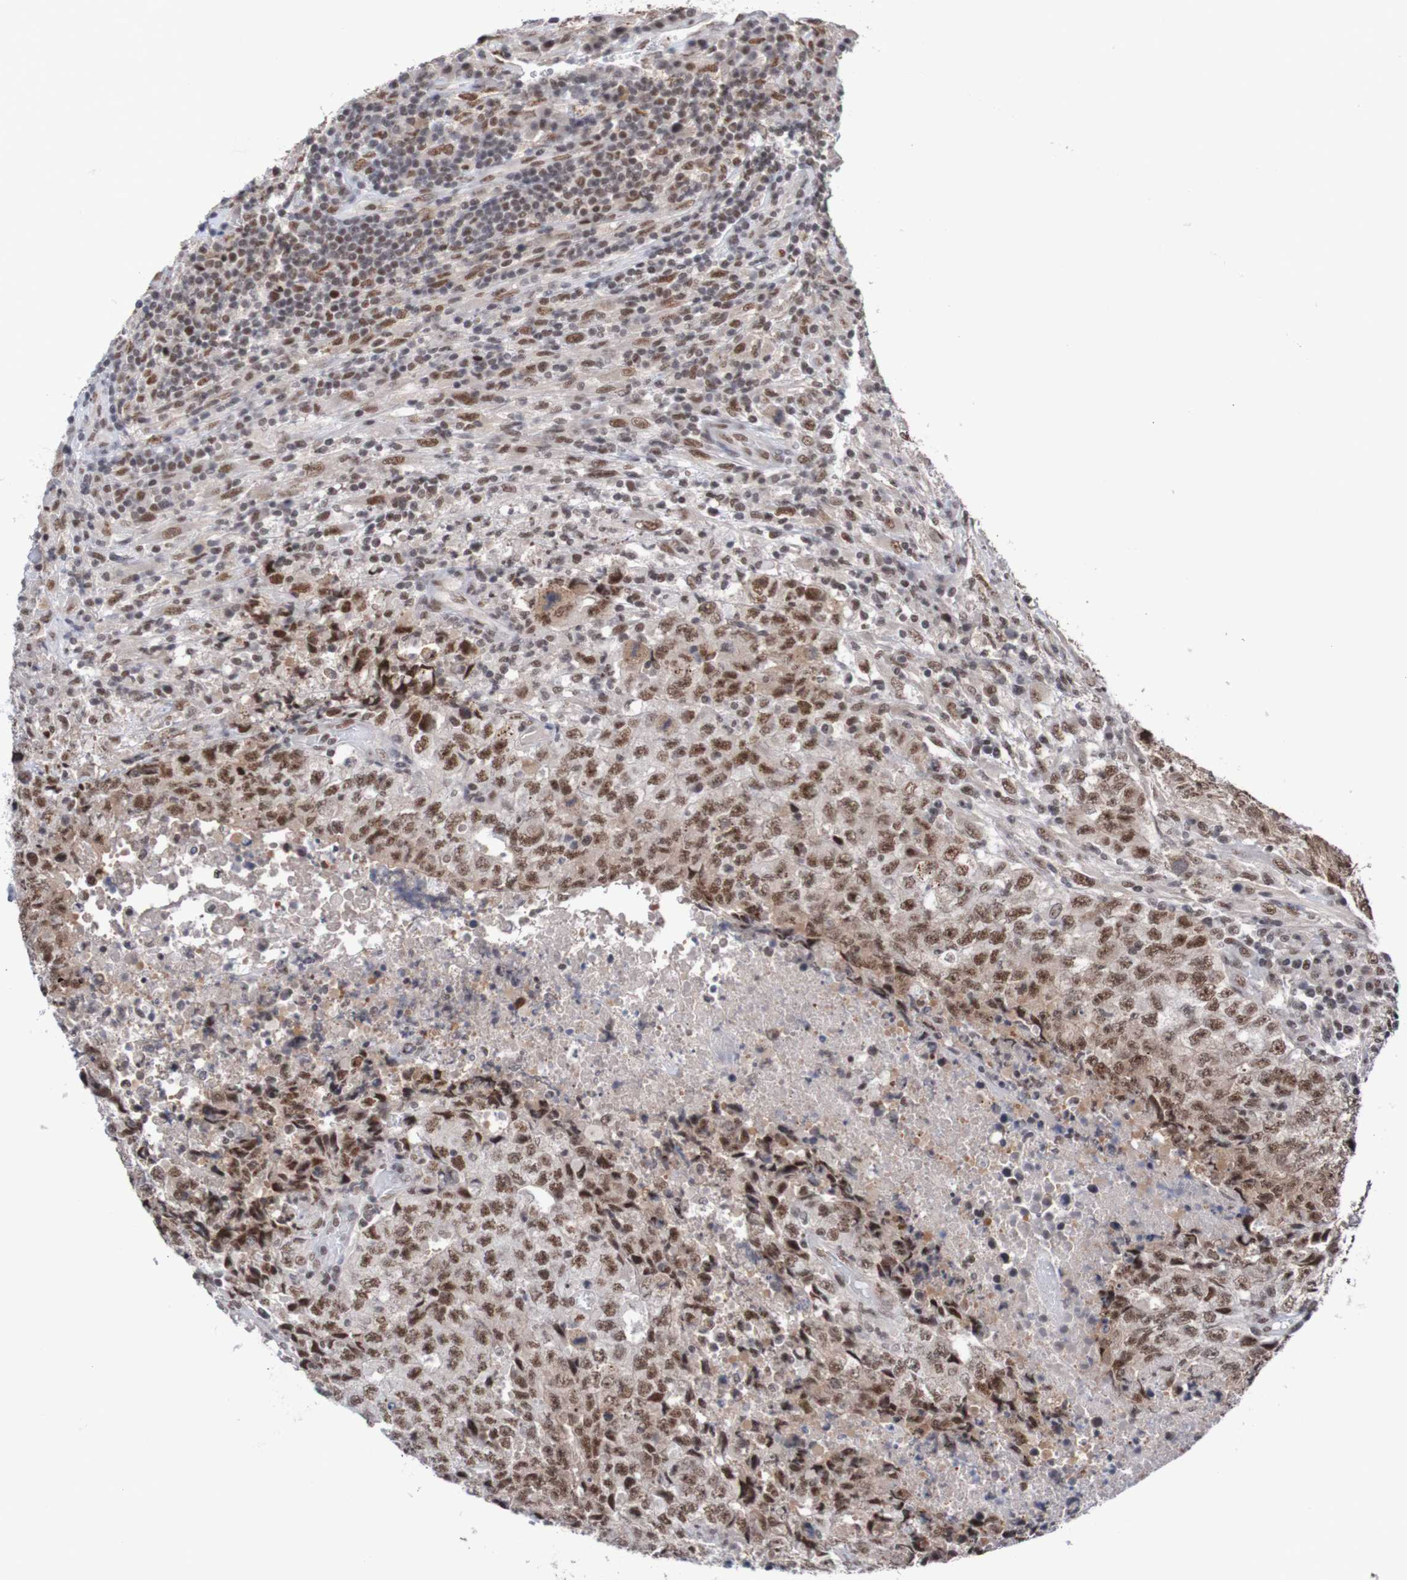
{"staining": {"intensity": "moderate", "quantity": ">75%", "location": "nuclear"}, "tissue": "testis cancer", "cell_type": "Tumor cells", "image_type": "cancer", "snomed": [{"axis": "morphology", "description": "Necrosis, NOS"}, {"axis": "morphology", "description": "Carcinoma, Embryonal, NOS"}, {"axis": "topography", "description": "Testis"}], "caption": "Approximately >75% of tumor cells in human testis cancer demonstrate moderate nuclear protein expression as visualized by brown immunohistochemical staining.", "gene": "CDC5L", "patient": {"sex": "male", "age": 19}}